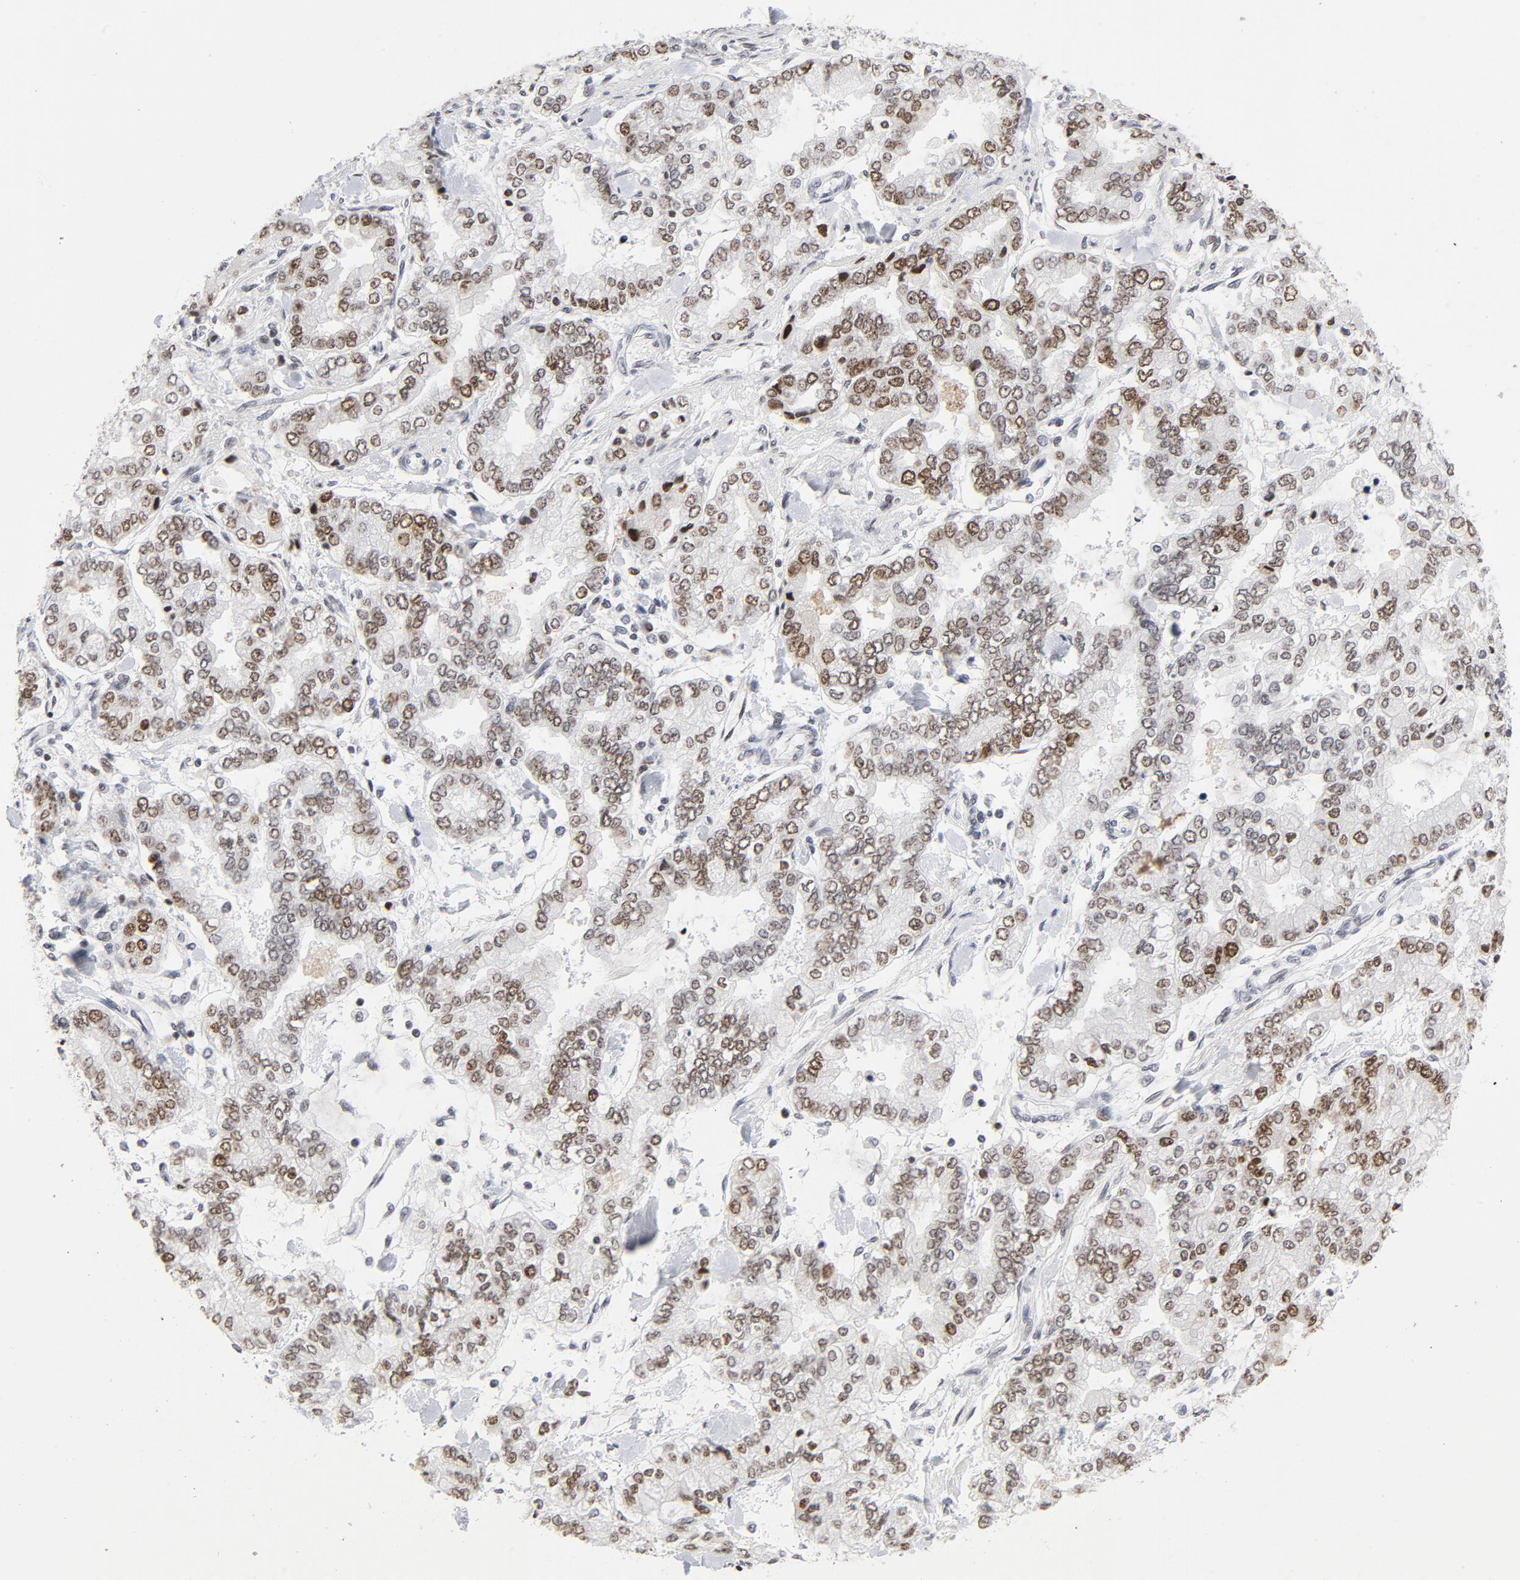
{"staining": {"intensity": "moderate", "quantity": "<25%", "location": "nuclear"}, "tissue": "stomach cancer", "cell_type": "Tumor cells", "image_type": "cancer", "snomed": [{"axis": "morphology", "description": "Normal tissue, NOS"}, {"axis": "morphology", "description": "Adenocarcinoma, NOS"}, {"axis": "topography", "description": "Stomach, upper"}, {"axis": "topography", "description": "Stomach"}], "caption": "DAB (3,3'-diaminobenzidine) immunohistochemical staining of human stomach adenocarcinoma reveals moderate nuclear protein staining in approximately <25% of tumor cells. (DAB (3,3'-diaminobenzidine) = brown stain, brightfield microscopy at high magnification).", "gene": "RFC4", "patient": {"sex": "male", "age": 76}}